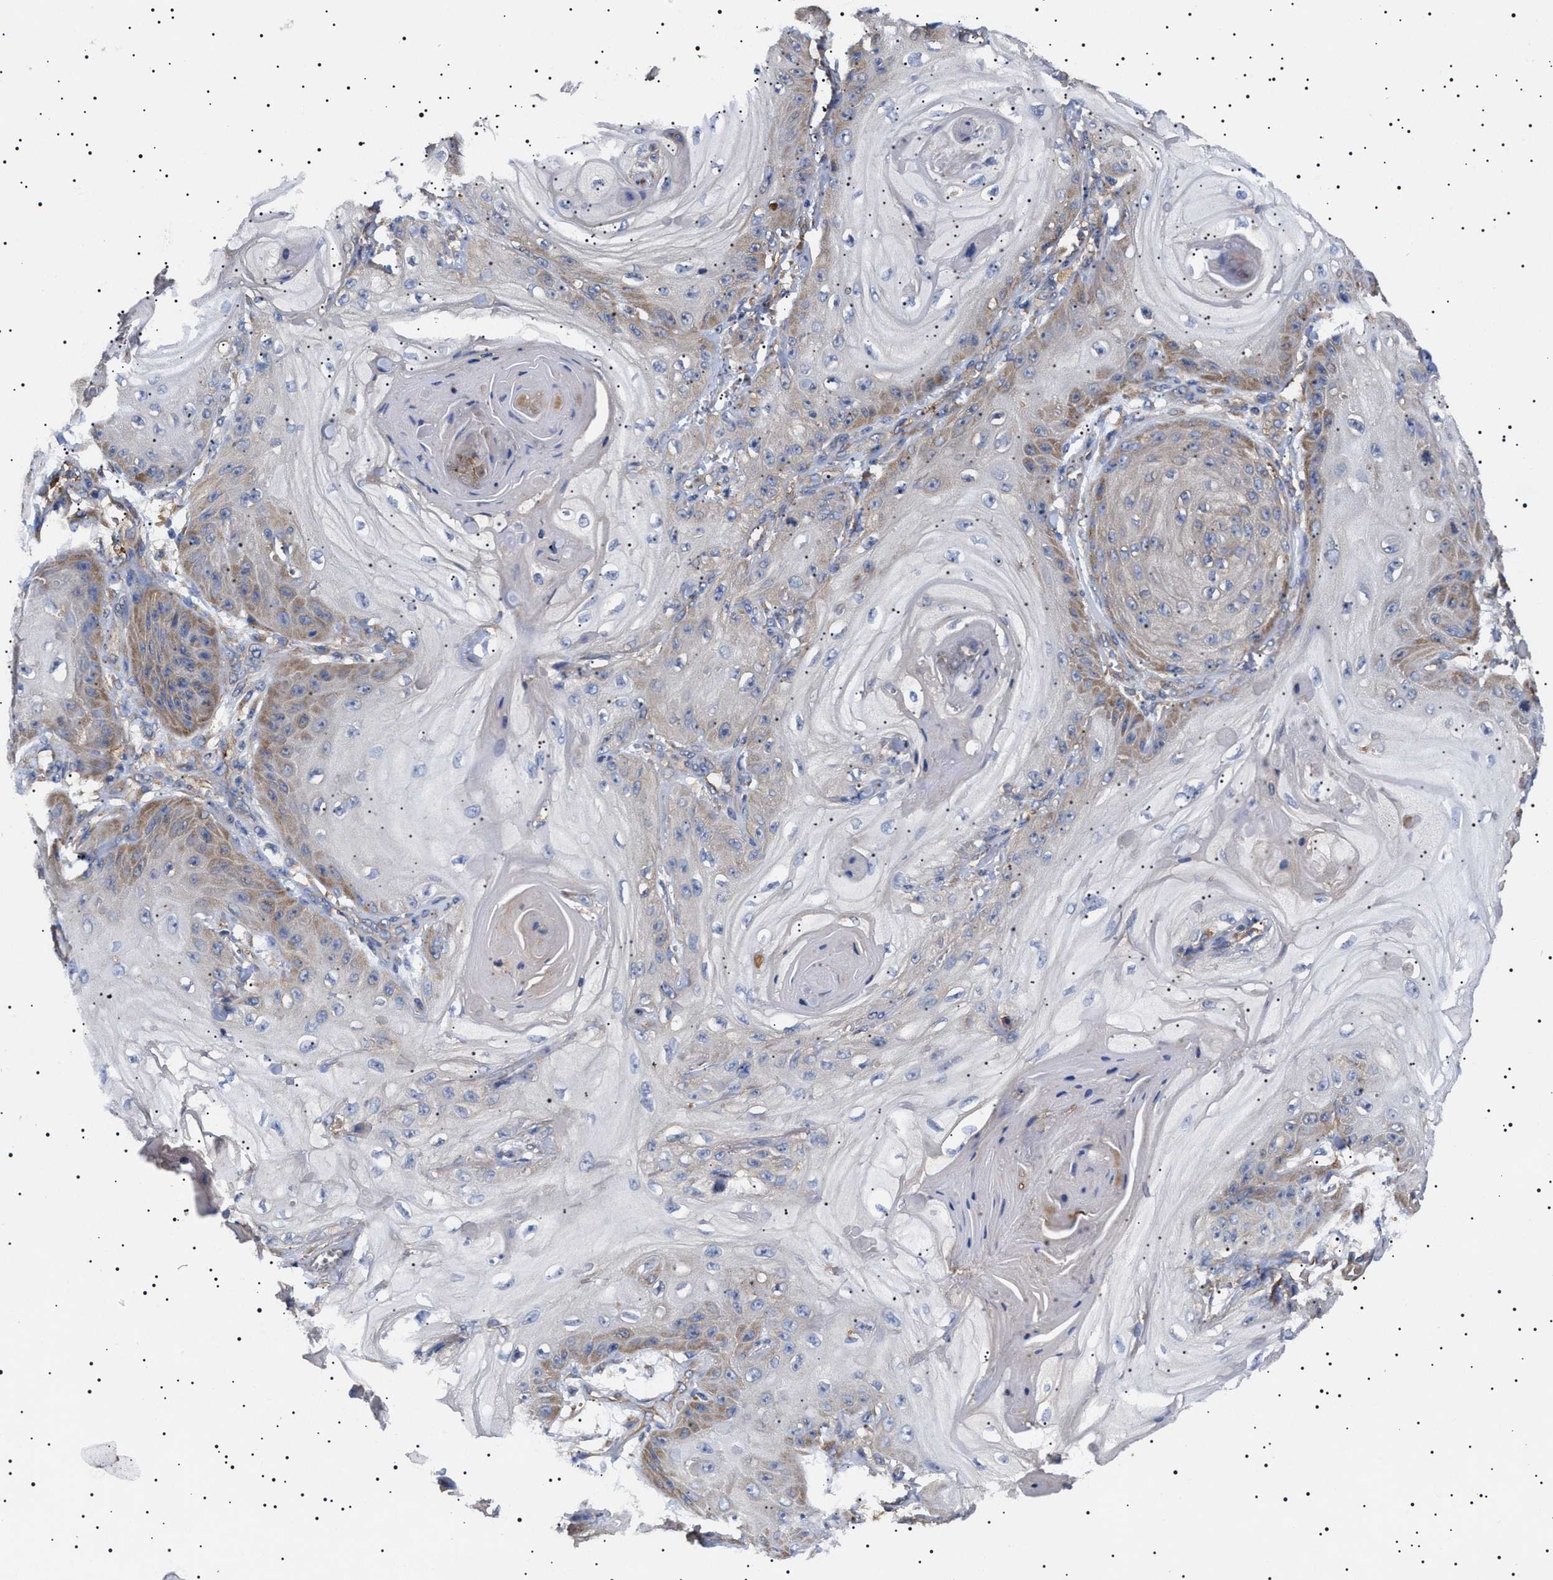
{"staining": {"intensity": "moderate", "quantity": ">75%", "location": "cytoplasmic/membranous"}, "tissue": "skin cancer", "cell_type": "Tumor cells", "image_type": "cancer", "snomed": [{"axis": "morphology", "description": "Squamous cell carcinoma, NOS"}, {"axis": "topography", "description": "Skin"}], "caption": "Protein positivity by IHC displays moderate cytoplasmic/membranous positivity in about >75% of tumor cells in skin squamous cell carcinoma.", "gene": "TPP2", "patient": {"sex": "male", "age": 74}}